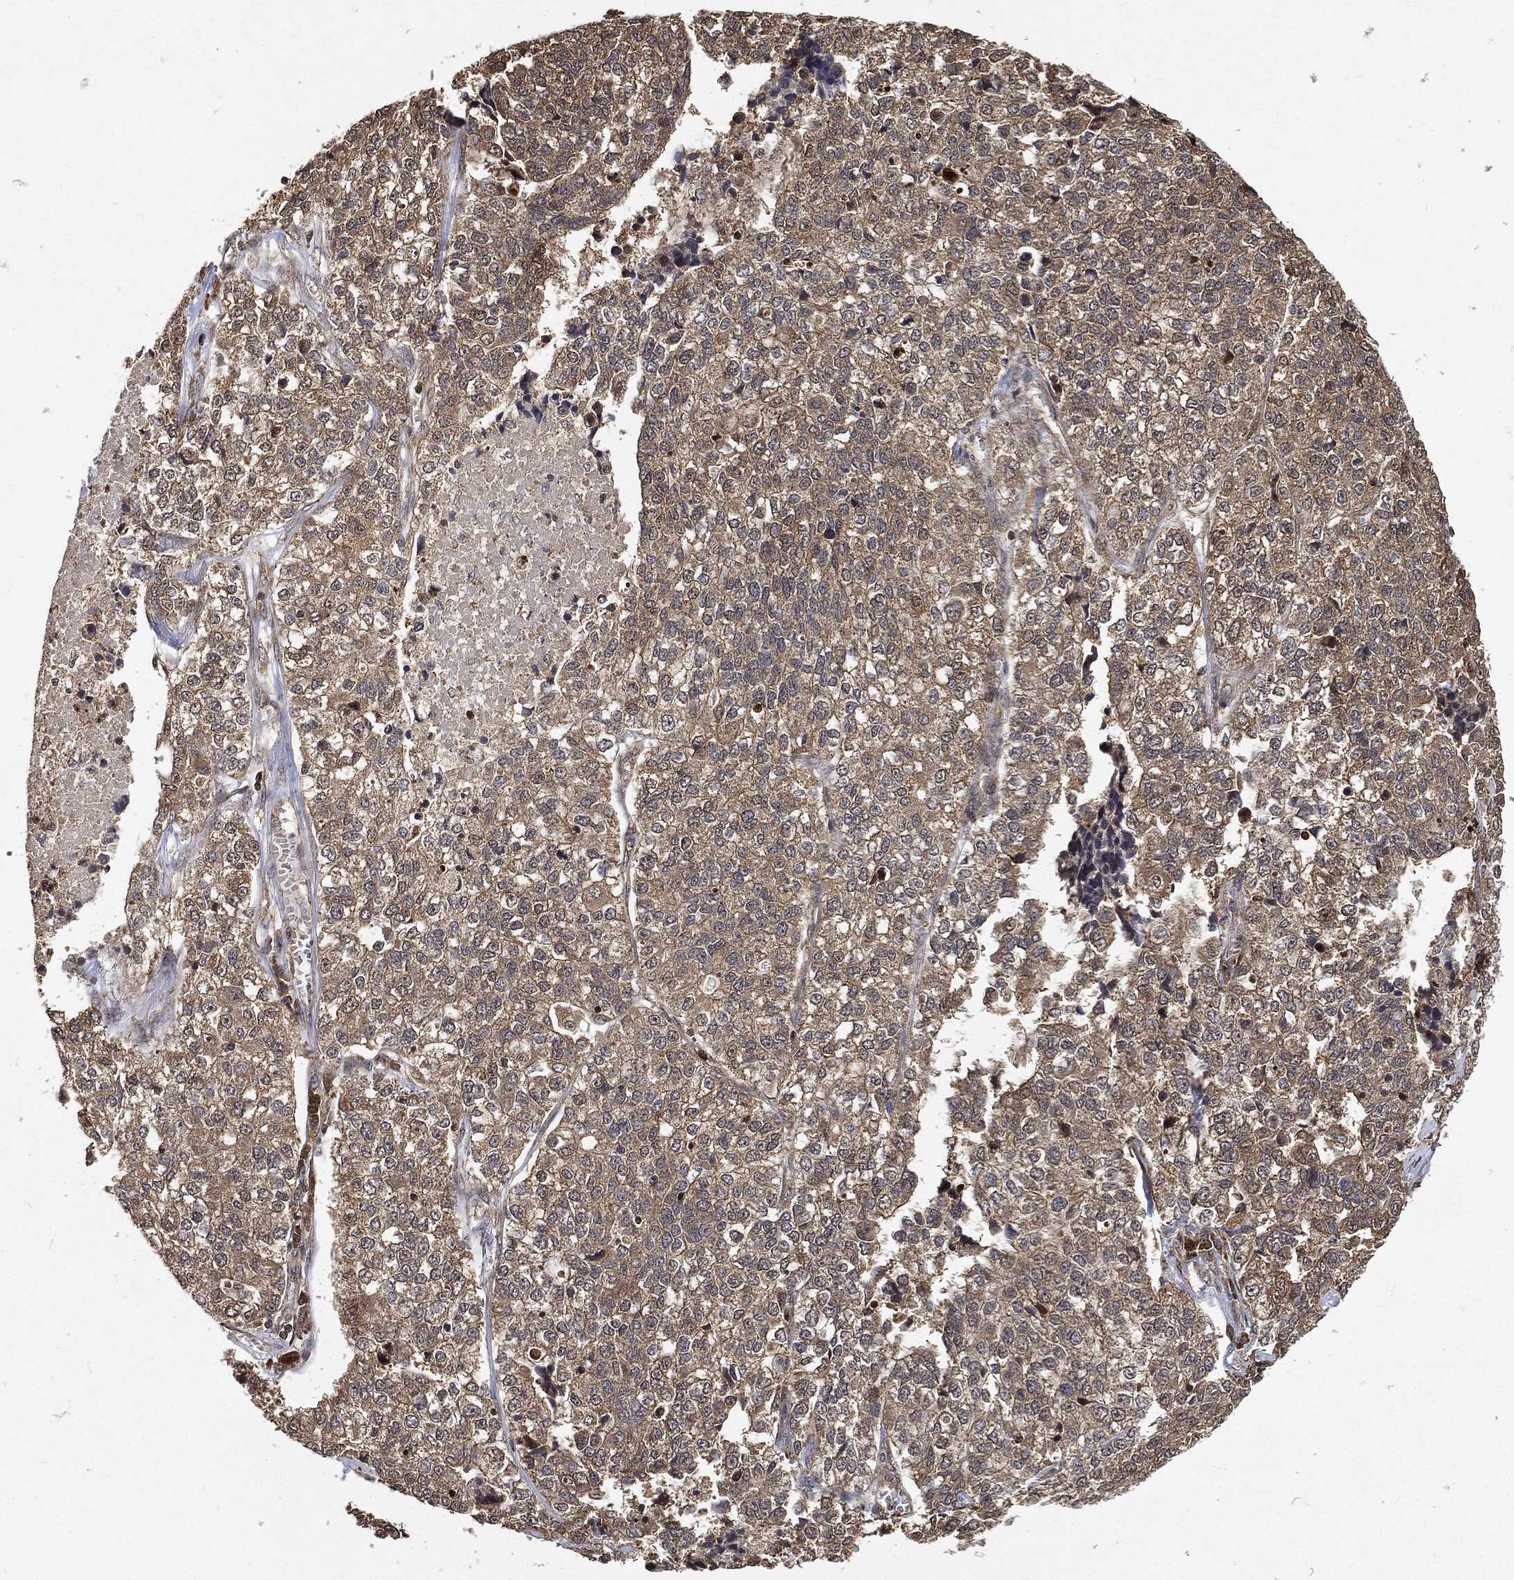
{"staining": {"intensity": "weak", "quantity": "25%-75%", "location": "cytoplasmic/membranous"}, "tissue": "lung cancer", "cell_type": "Tumor cells", "image_type": "cancer", "snomed": [{"axis": "morphology", "description": "Adenocarcinoma, NOS"}, {"axis": "topography", "description": "Lung"}], "caption": "A brown stain highlights weak cytoplasmic/membranous positivity of a protein in human lung cancer tumor cells. The staining is performed using DAB brown chromogen to label protein expression. The nuclei are counter-stained blue using hematoxylin.", "gene": "ZNF226", "patient": {"sex": "male", "age": 49}}